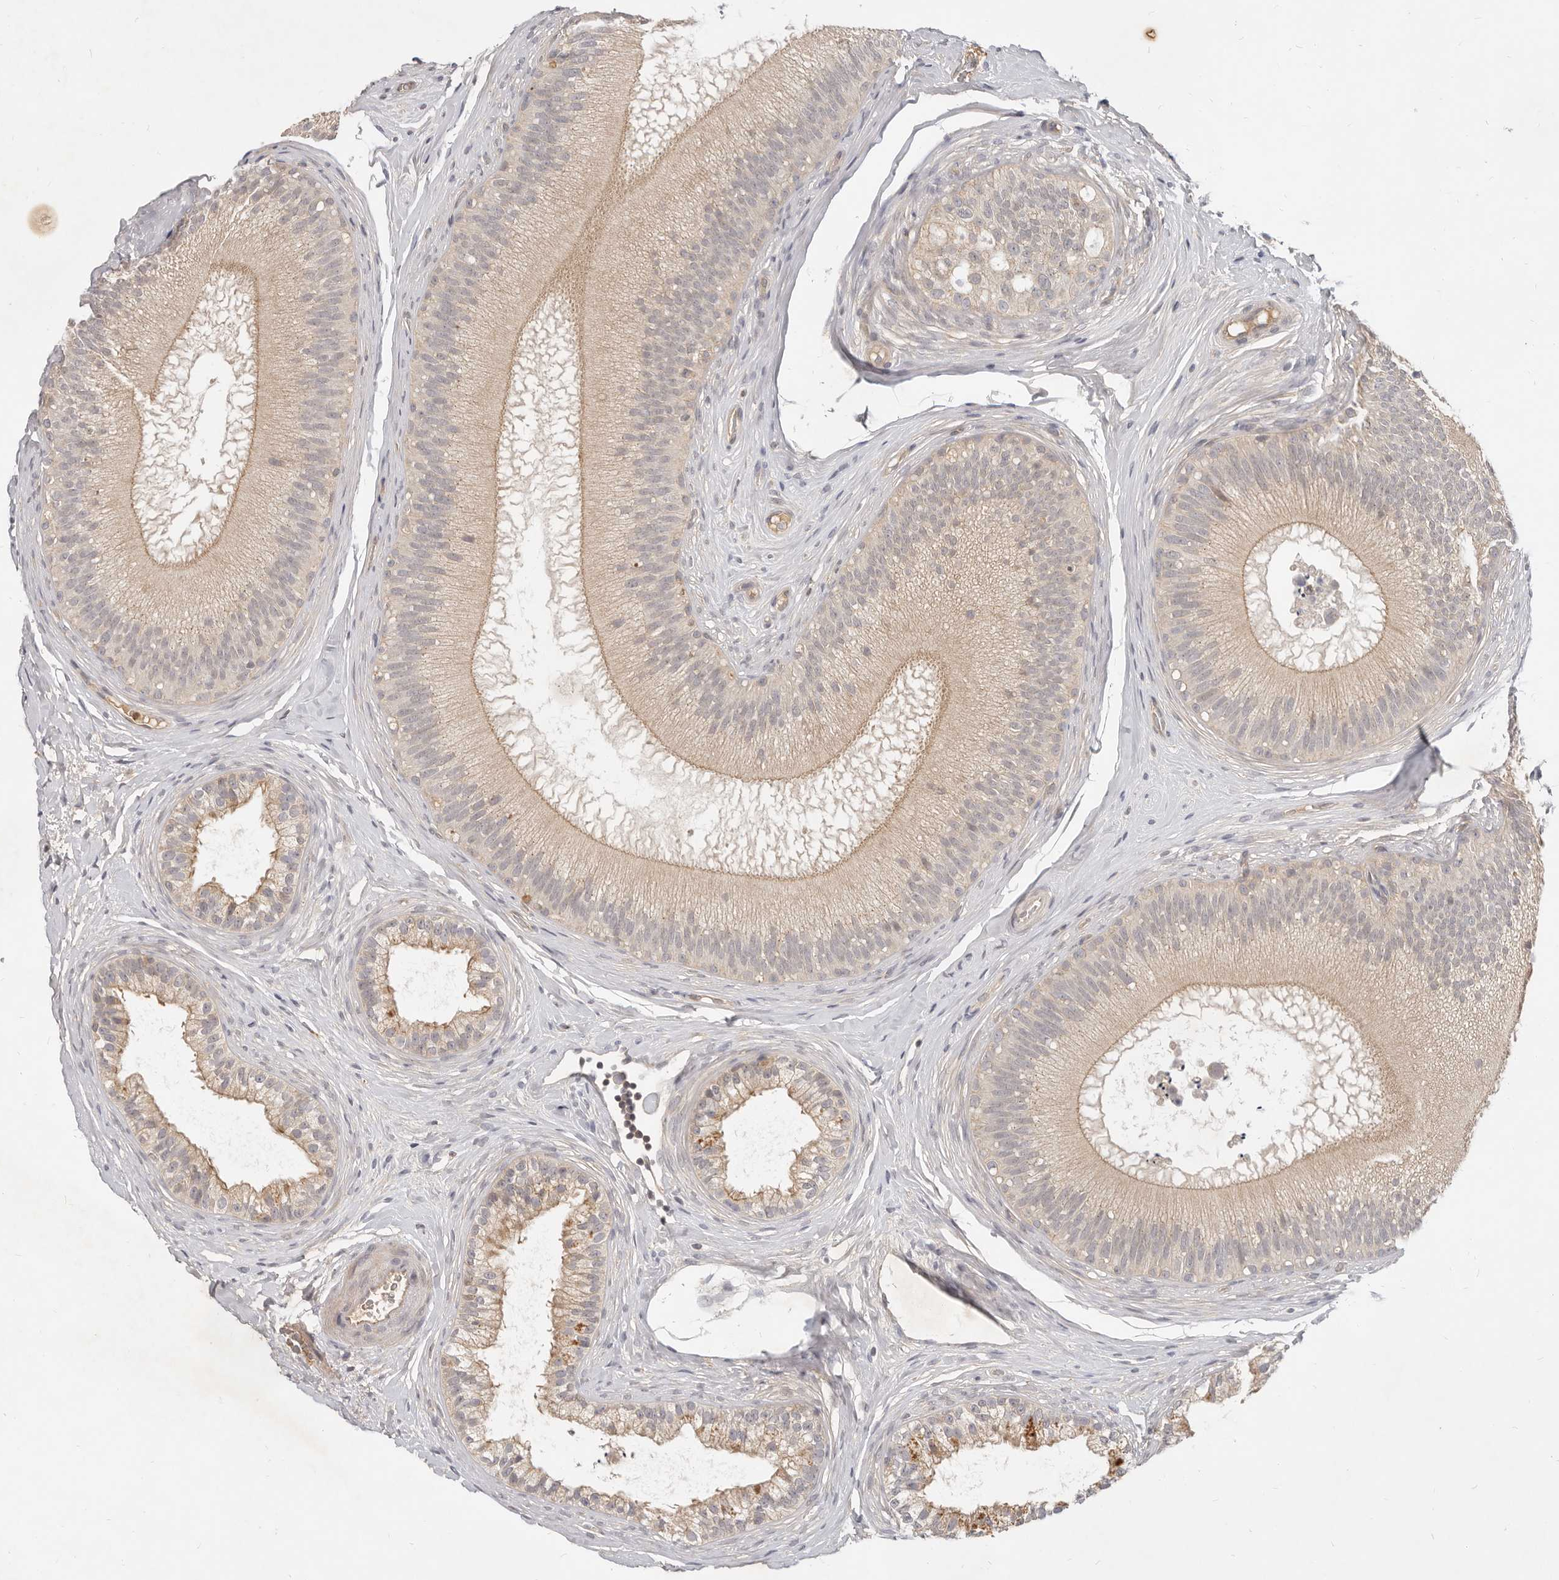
{"staining": {"intensity": "weak", "quantity": ">75%", "location": "cytoplasmic/membranous"}, "tissue": "epididymis", "cell_type": "Glandular cells", "image_type": "normal", "snomed": [{"axis": "morphology", "description": "Normal tissue, NOS"}, {"axis": "topography", "description": "Epididymis"}], "caption": "Protein expression analysis of benign epididymis shows weak cytoplasmic/membranous staining in approximately >75% of glandular cells. Using DAB (3,3'-diaminobenzidine) (brown) and hematoxylin (blue) stains, captured at high magnification using brightfield microscopy.", "gene": "USP49", "patient": {"sex": "male", "age": 45}}